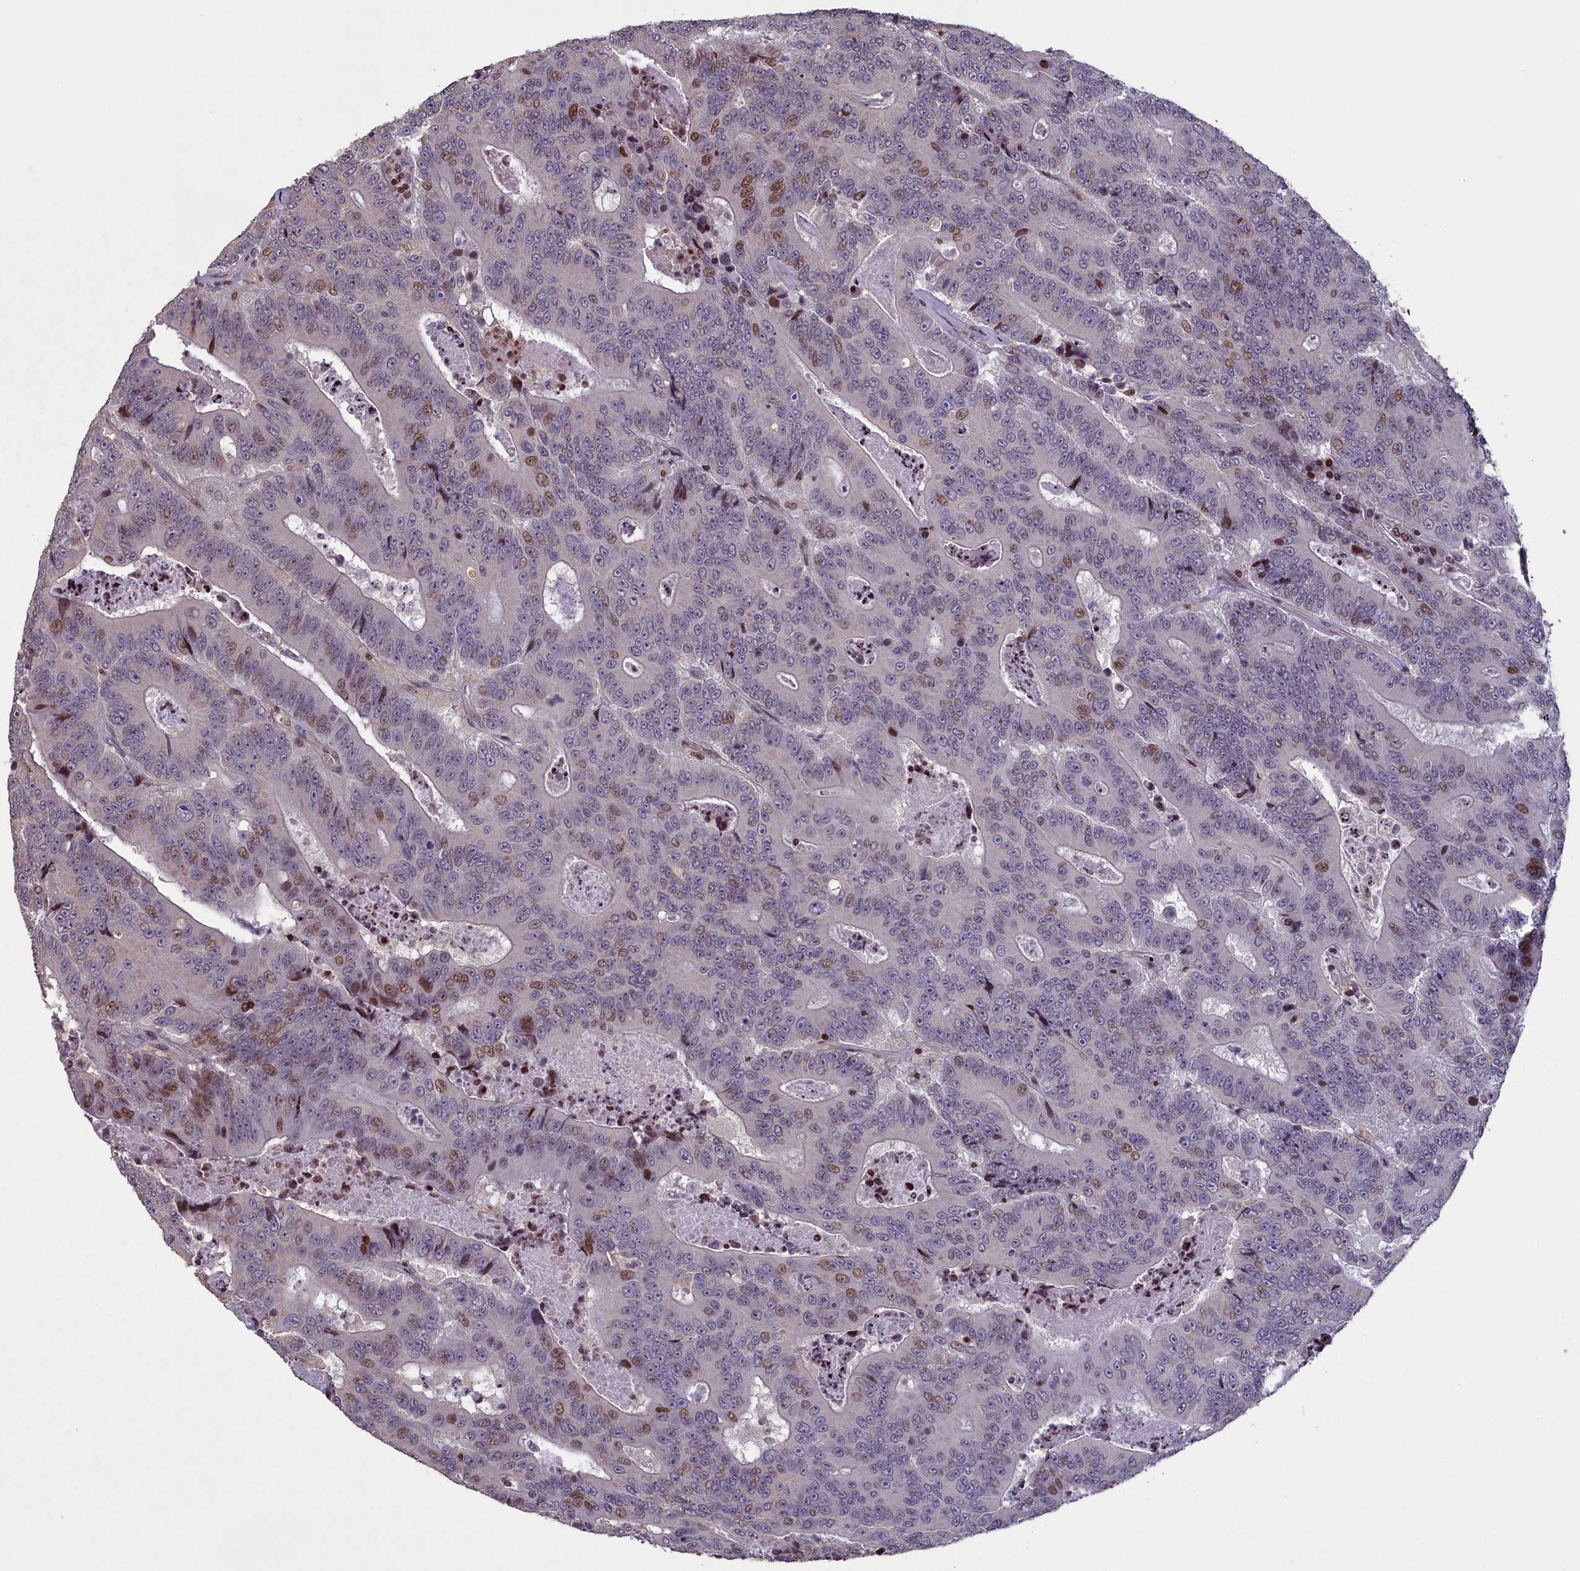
{"staining": {"intensity": "moderate", "quantity": "<25%", "location": "nuclear"}, "tissue": "colorectal cancer", "cell_type": "Tumor cells", "image_type": "cancer", "snomed": [{"axis": "morphology", "description": "Adenocarcinoma, NOS"}, {"axis": "topography", "description": "Colon"}], "caption": "The histopathology image displays staining of colorectal cancer (adenocarcinoma), revealing moderate nuclear protein staining (brown color) within tumor cells. (Brightfield microscopy of DAB IHC at high magnification).", "gene": "NUBP1", "patient": {"sex": "male", "age": 83}}